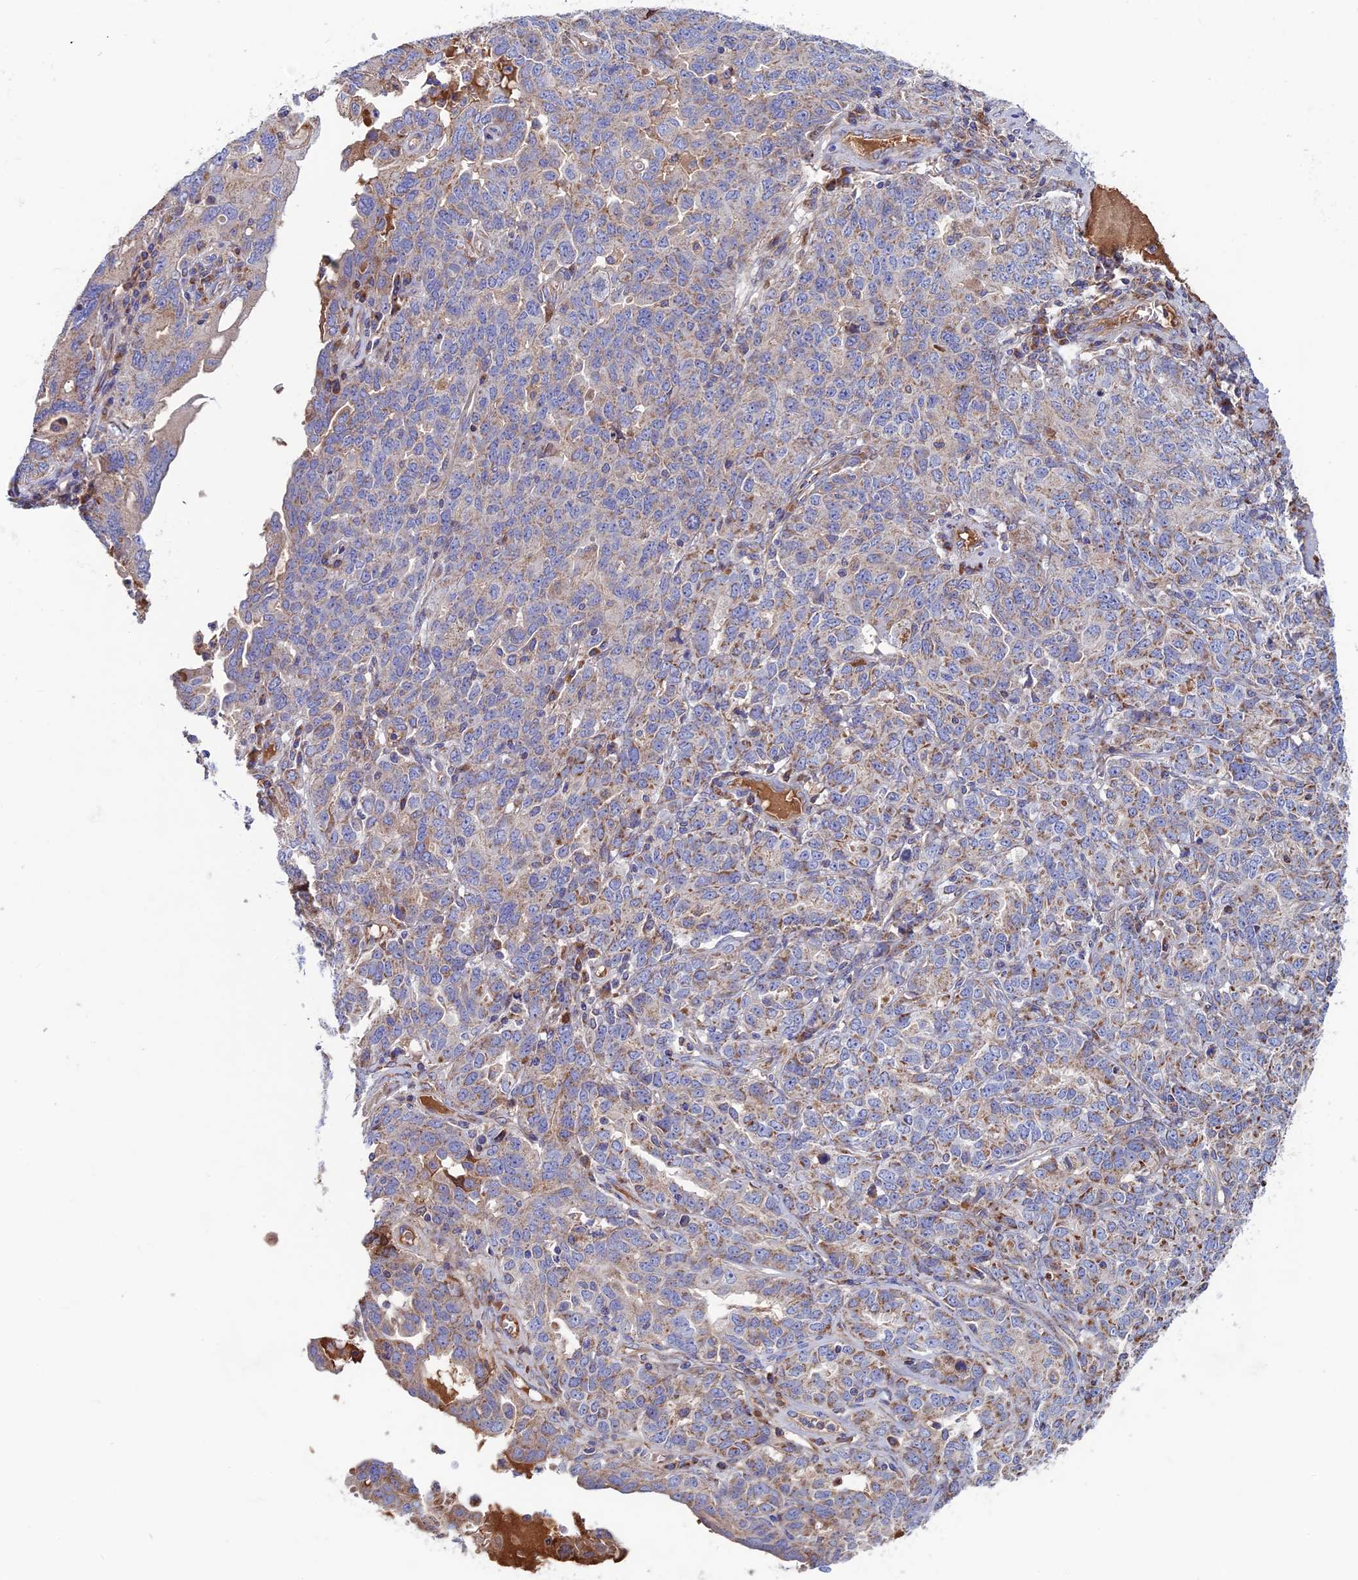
{"staining": {"intensity": "moderate", "quantity": "<25%", "location": "cytoplasmic/membranous"}, "tissue": "ovarian cancer", "cell_type": "Tumor cells", "image_type": "cancer", "snomed": [{"axis": "morphology", "description": "Carcinoma, endometroid"}, {"axis": "topography", "description": "Ovary"}], "caption": "High-power microscopy captured an immunohistochemistry micrograph of endometroid carcinoma (ovarian), revealing moderate cytoplasmic/membranous staining in approximately <25% of tumor cells. (brown staining indicates protein expression, while blue staining denotes nuclei).", "gene": "SLC15A5", "patient": {"sex": "female", "age": 62}}